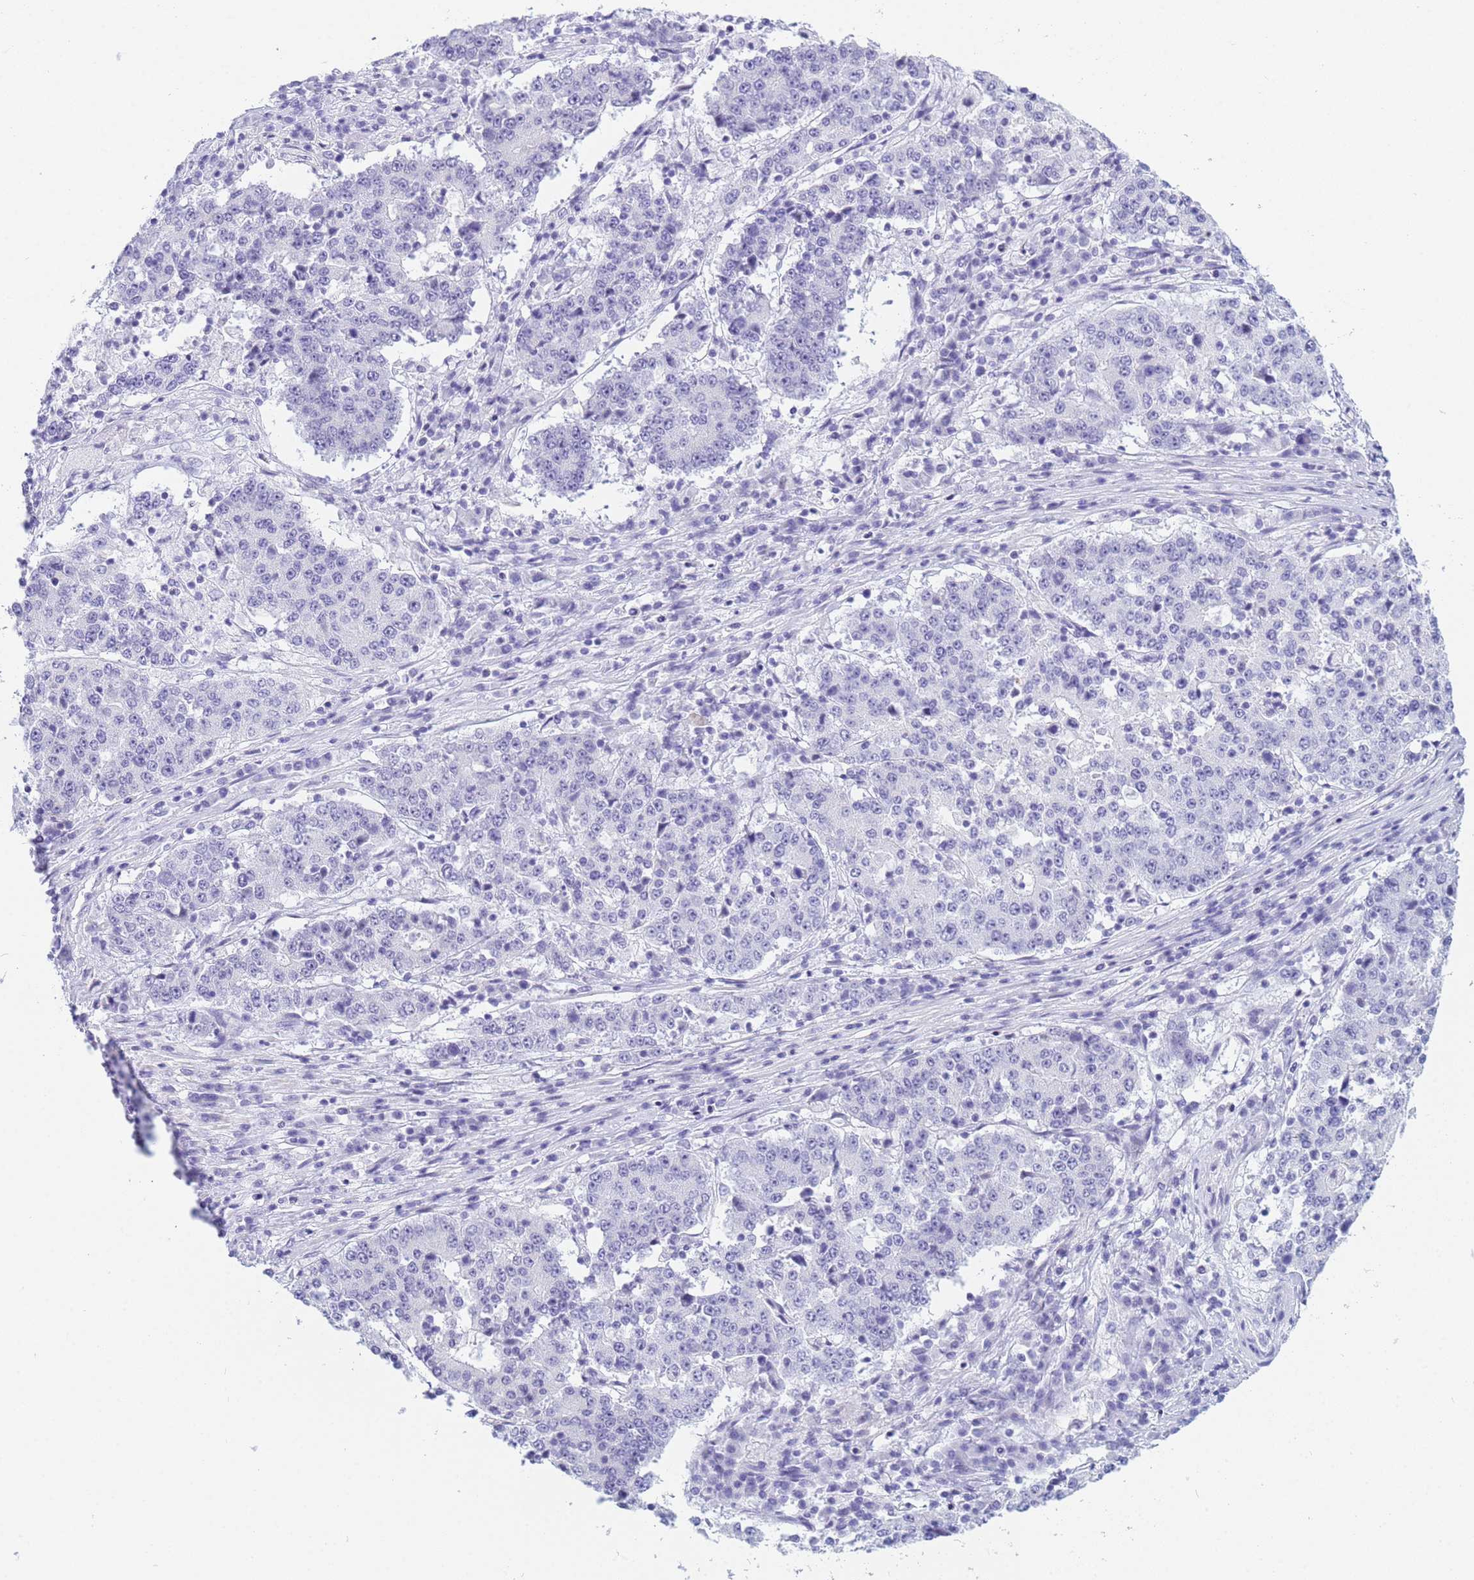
{"staining": {"intensity": "negative", "quantity": "none", "location": "none"}, "tissue": "stomach cancer", "cell_type": "Tumor cells", "image_type": "cancer", "snomed": [{"axis": "morphology", "description": "Adenocarcinoma, NOS"}, {"axis": "topography", "description": "Stomach"}], "caption": "This histopathology image is of stomach adenocarcinoma stained with immunohistochemistry (IHC) to label a protein in brown with the nuclei are counter-stained blue. There is no positivity in tumor cells. Nuclei are stained in blue.", "gene": "SNX20", "patient": {"sex": "male", "age": 59}}